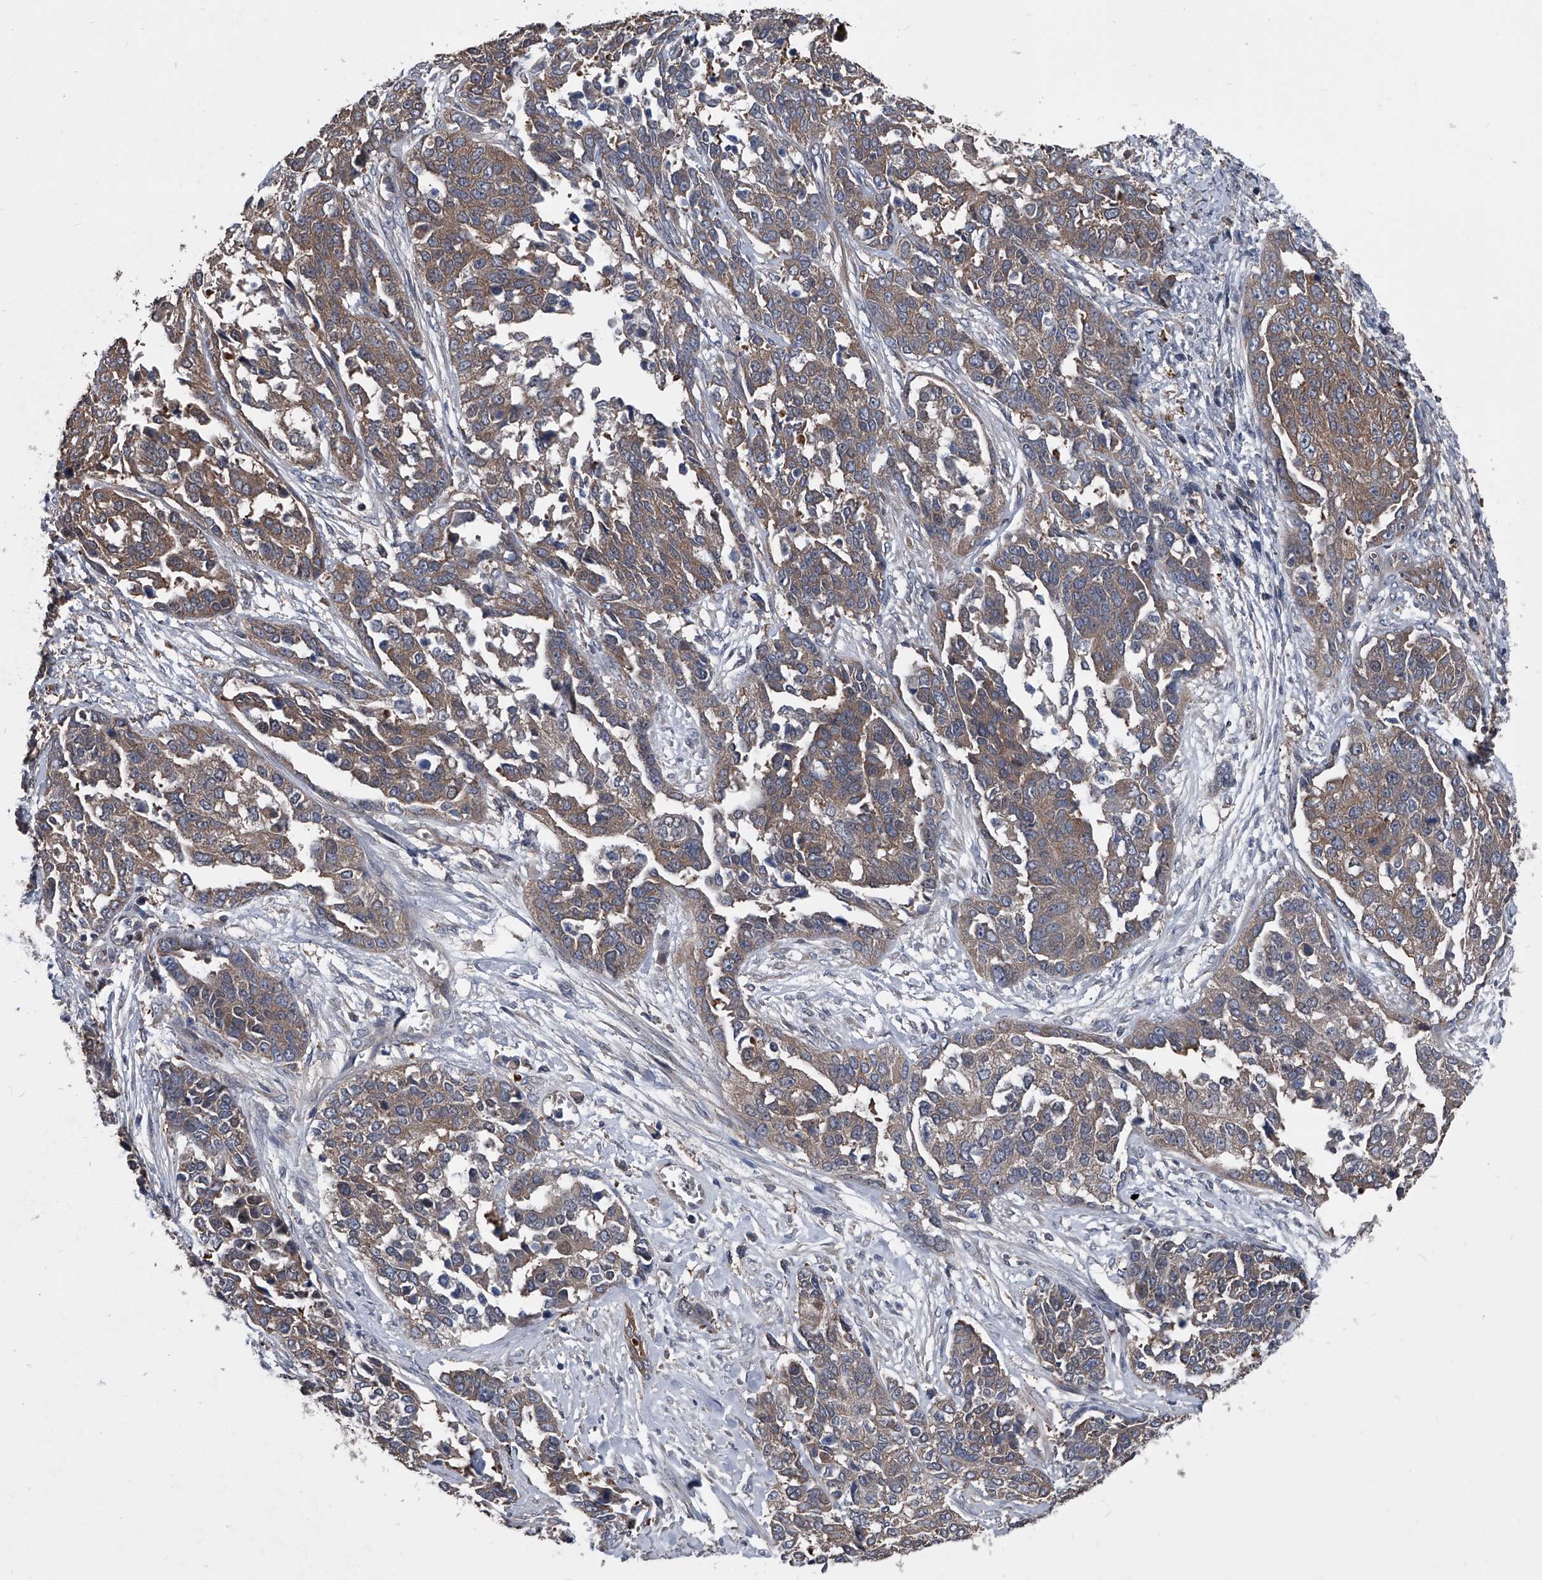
{"staining": {"intensity": "moderate", "quantity": ">75%", "location": "cytoplasmic/membranous"}, "tissue": "ovarian cancer", "cell_type": "Tumor cells", "image_type": "cancer", "snomed": [{"axis": "morphology", "description": "Cystadenocarcinoma, serous, NOS"}, {"axis": "topography", "description": "Ovary"}], "caption": "Ovarian serous cystadenocarcinoma stained for a protein displays moderate cytoplasmic/membranous positivity in tumor cells. (DAB = brown stain, brightfield microscopy at high magnification).", "gene": "KIF13A", "patient": {"sex": "female", "age": 44}}